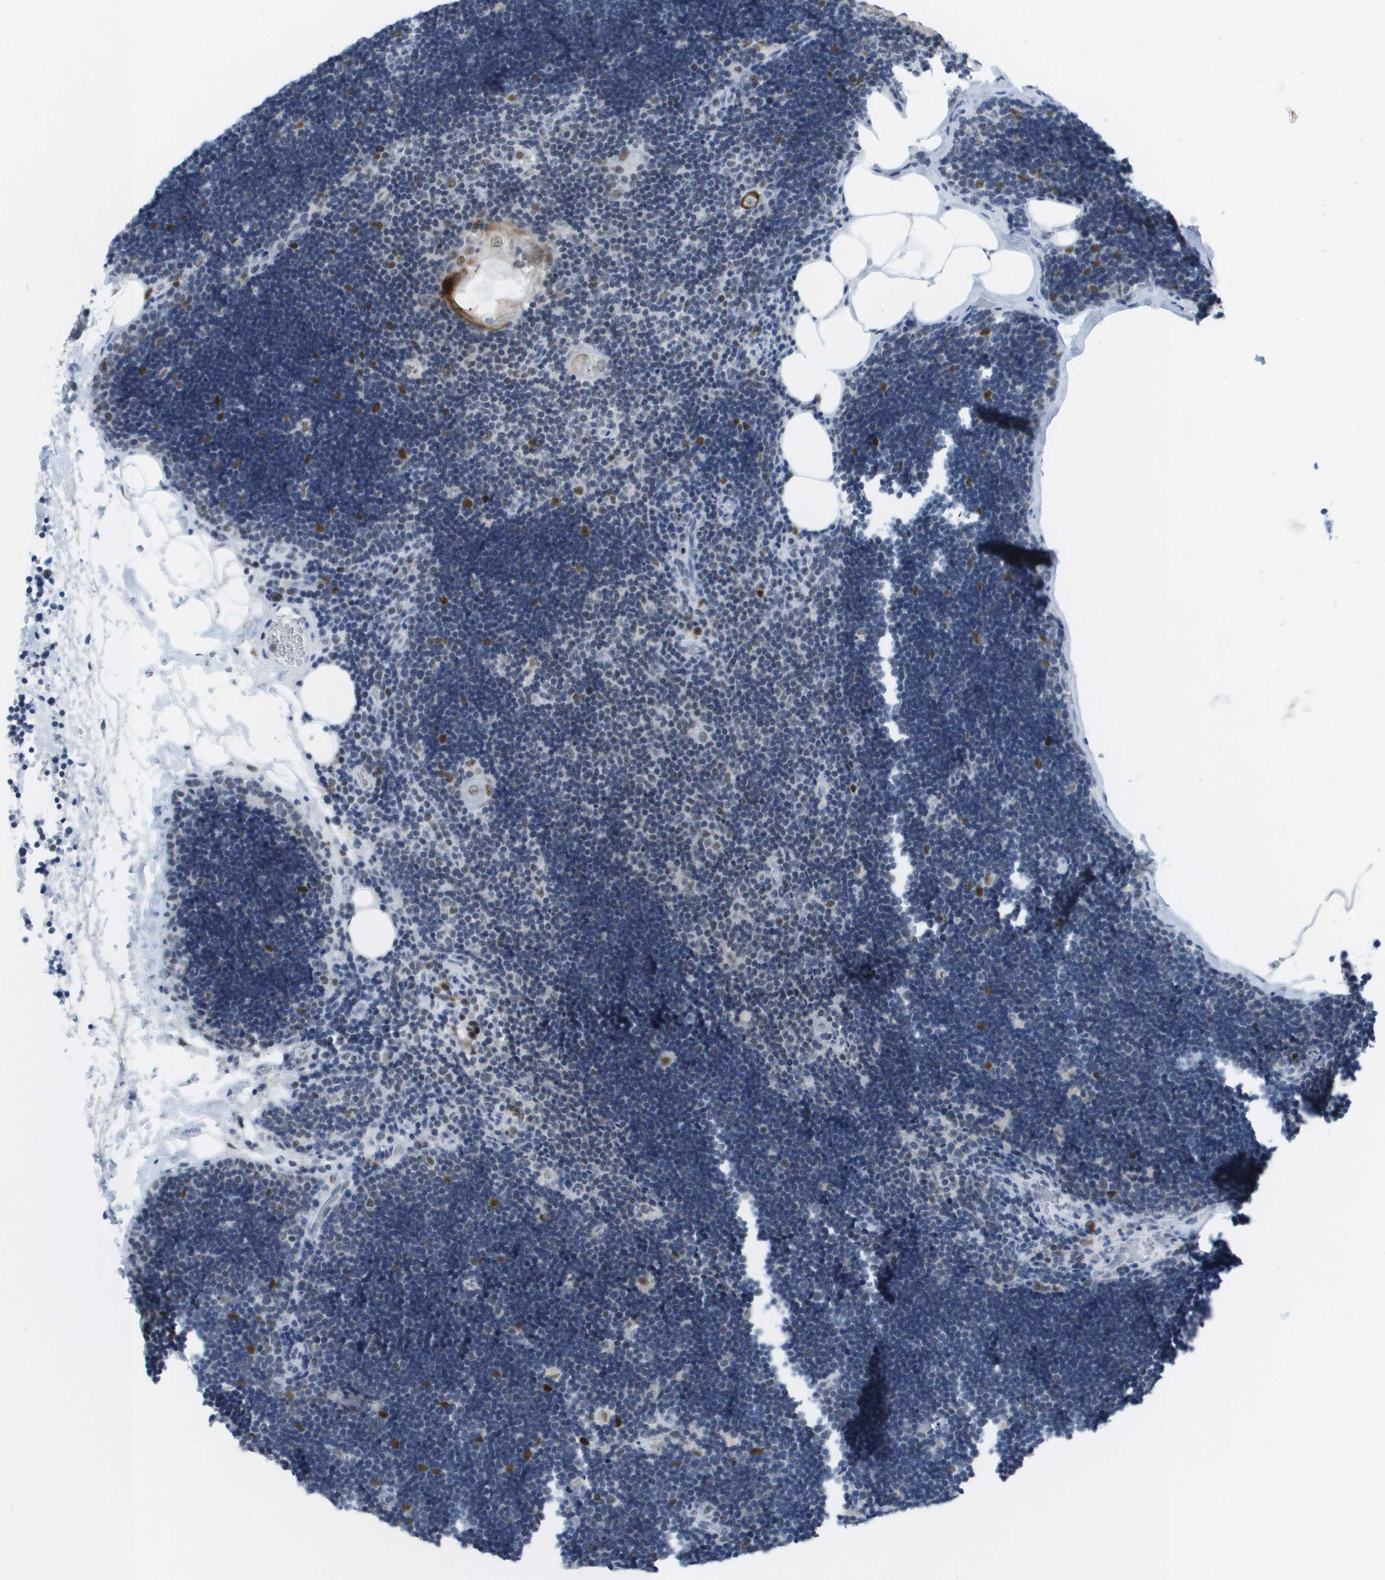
{"staining": {"intensity": "moderate", "quantity": "<25%", "location": "nuclear"}, "tissue": "lymph node", "cell_type": "Germinal center cells", "image_type": "normal", "snomed": [{"axis": "morphology", "description": "Normal tissue, NOS"}, {"axis": "topography", "description": "Lymph node"}], "caption": "IHC photomicrograph of benign human lymph node stained for a protein (brown), which shows low levels of moderate nuclear positivity in approximately <25% of germinal center cells.", "gene": "TP53RK", "patient": {"sex": "male", "age": 33}}